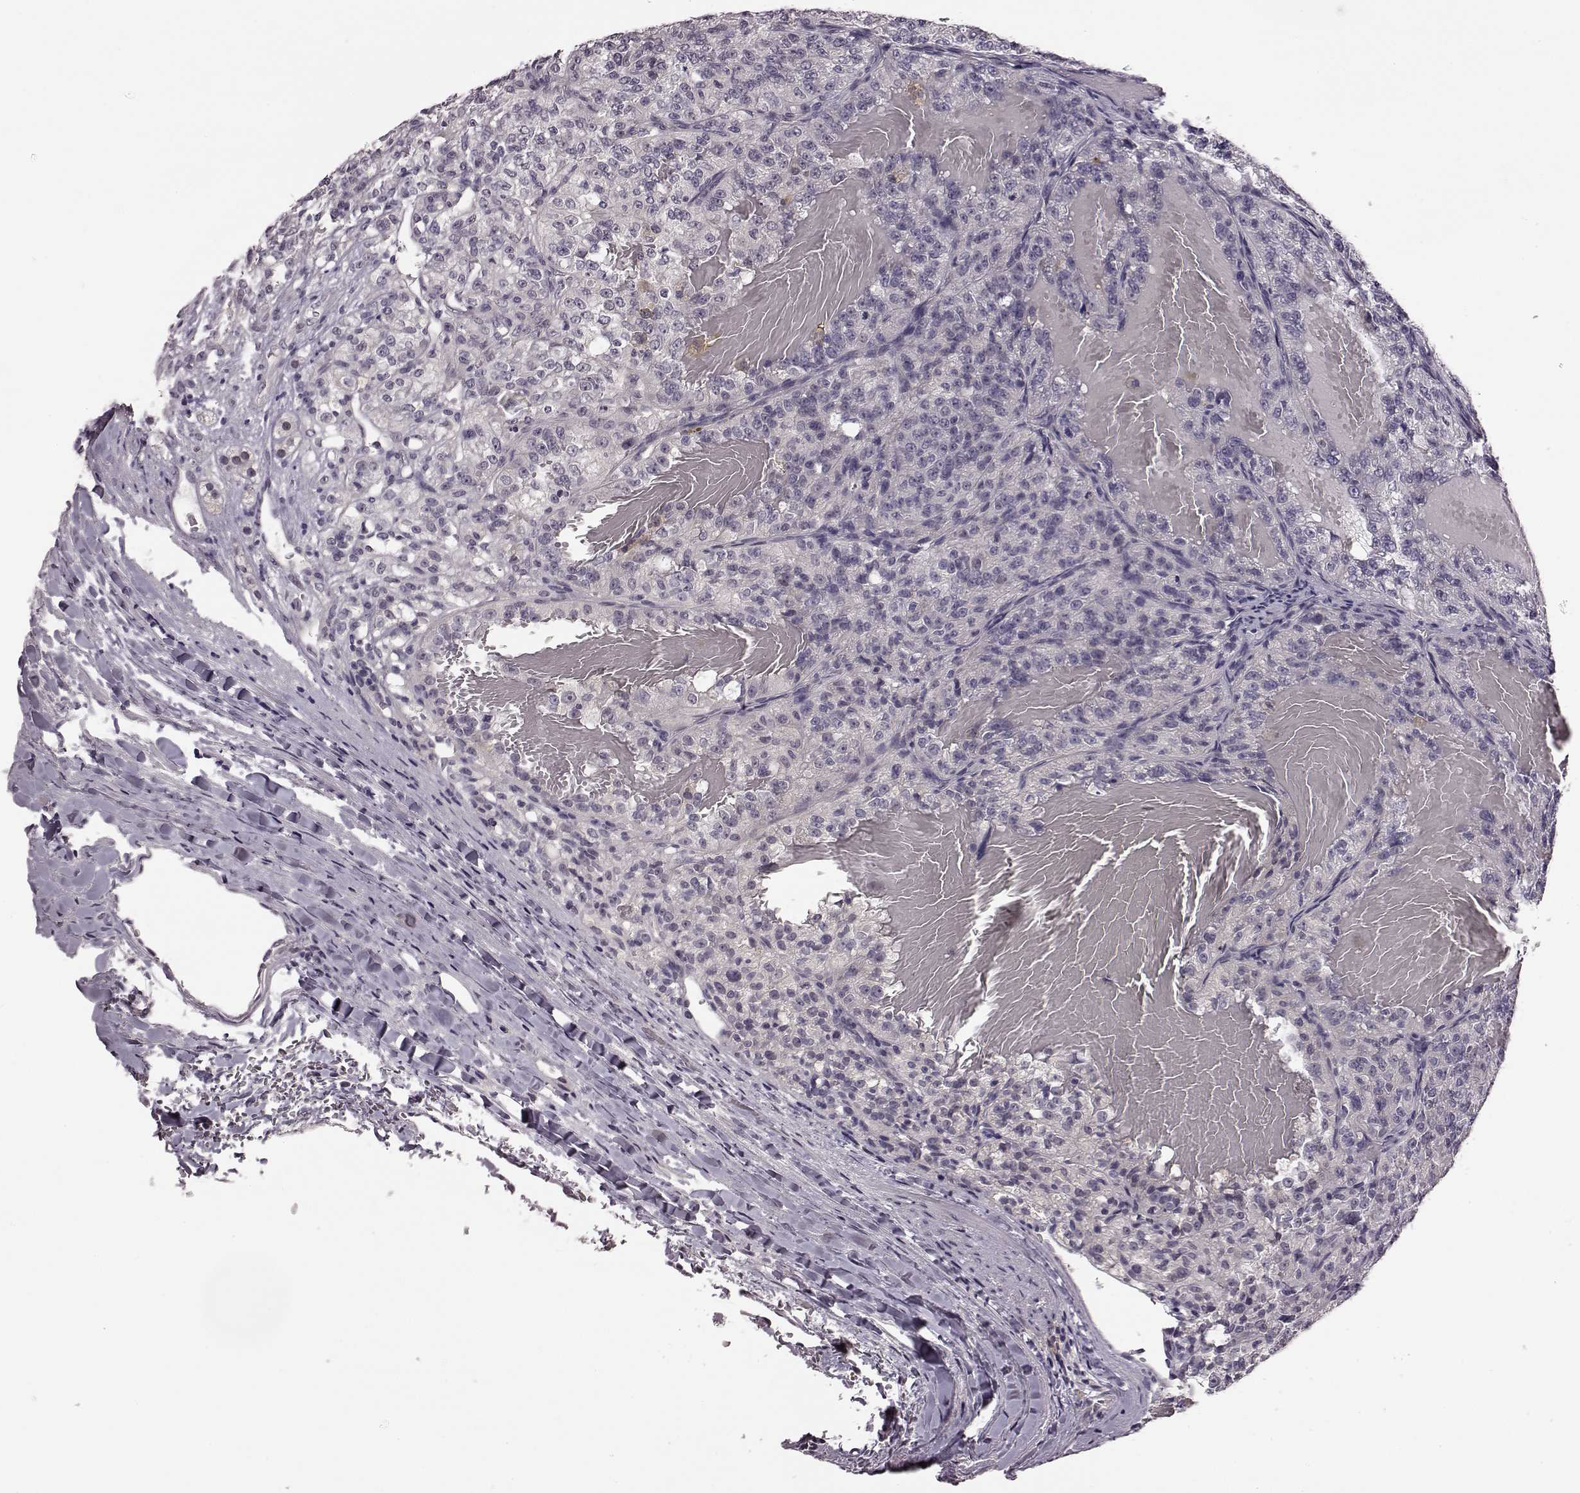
{"staining": {"intensity": "negative", "quantity": "none", "location": "none"}, "tissue": "renal cancer", "cell_type": "Tumor cells", "image_type": "cancer", "snomed": [{"axis": "morphology", "description": "Adenocarcinoma, NOS"}, {"axis": "topography", "description": "Kidney"}], "caption": "High power microscopy micrograph of an immunohistochemistry histopathology image of adenocarcinoma (renal), revealing no significant expression in tumor cells.", "gene": "C10orf62", "patient": {"sex": "female", "age": 63}}